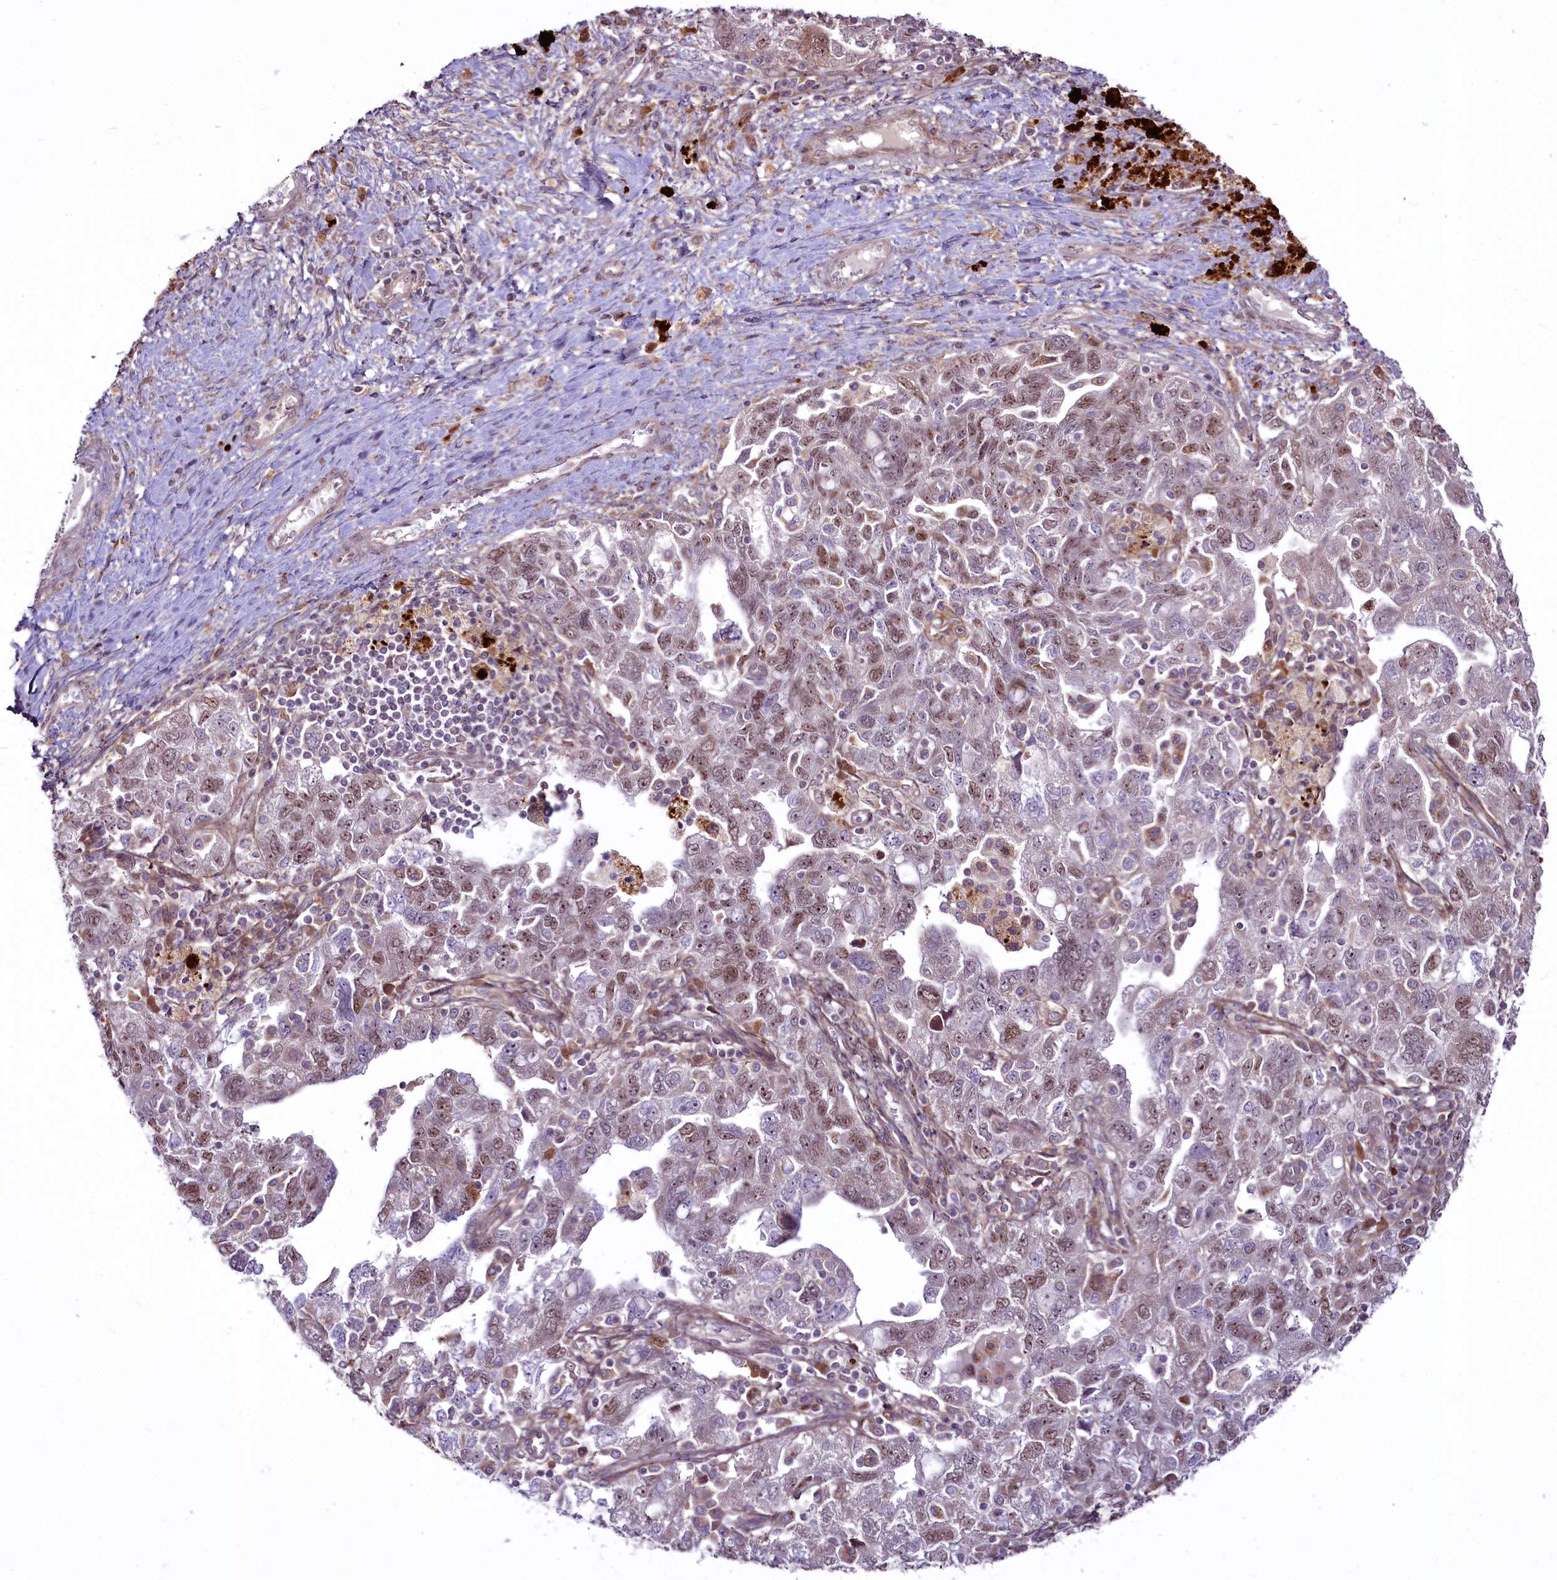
{"staining": {"intensity": "moderate", "quantity": "25%-75%", "location": "nuclear"}, "tissue": "ovarian cancer", "cell_type": "Tumor cells", "image_type": "cancer", "snomed": [{"axis": "morphology", "description": "Carcinoma, NOS"}, {"axis": "morphology", "description": "Cystadenocarcinoma, serous, NOS"}, {"axis": "topography", "description": "Ovary"}], "caption": "Immunohistochemistry (DAB (3,3'-diaminobenzidine)) staining of human carcinoma (ovarian) exhibits moderate nuclear protein staining in about 25%-75% of tumor cells.", "gene": "RSBN1", "patient": {"sex": "female", "age": 69}}